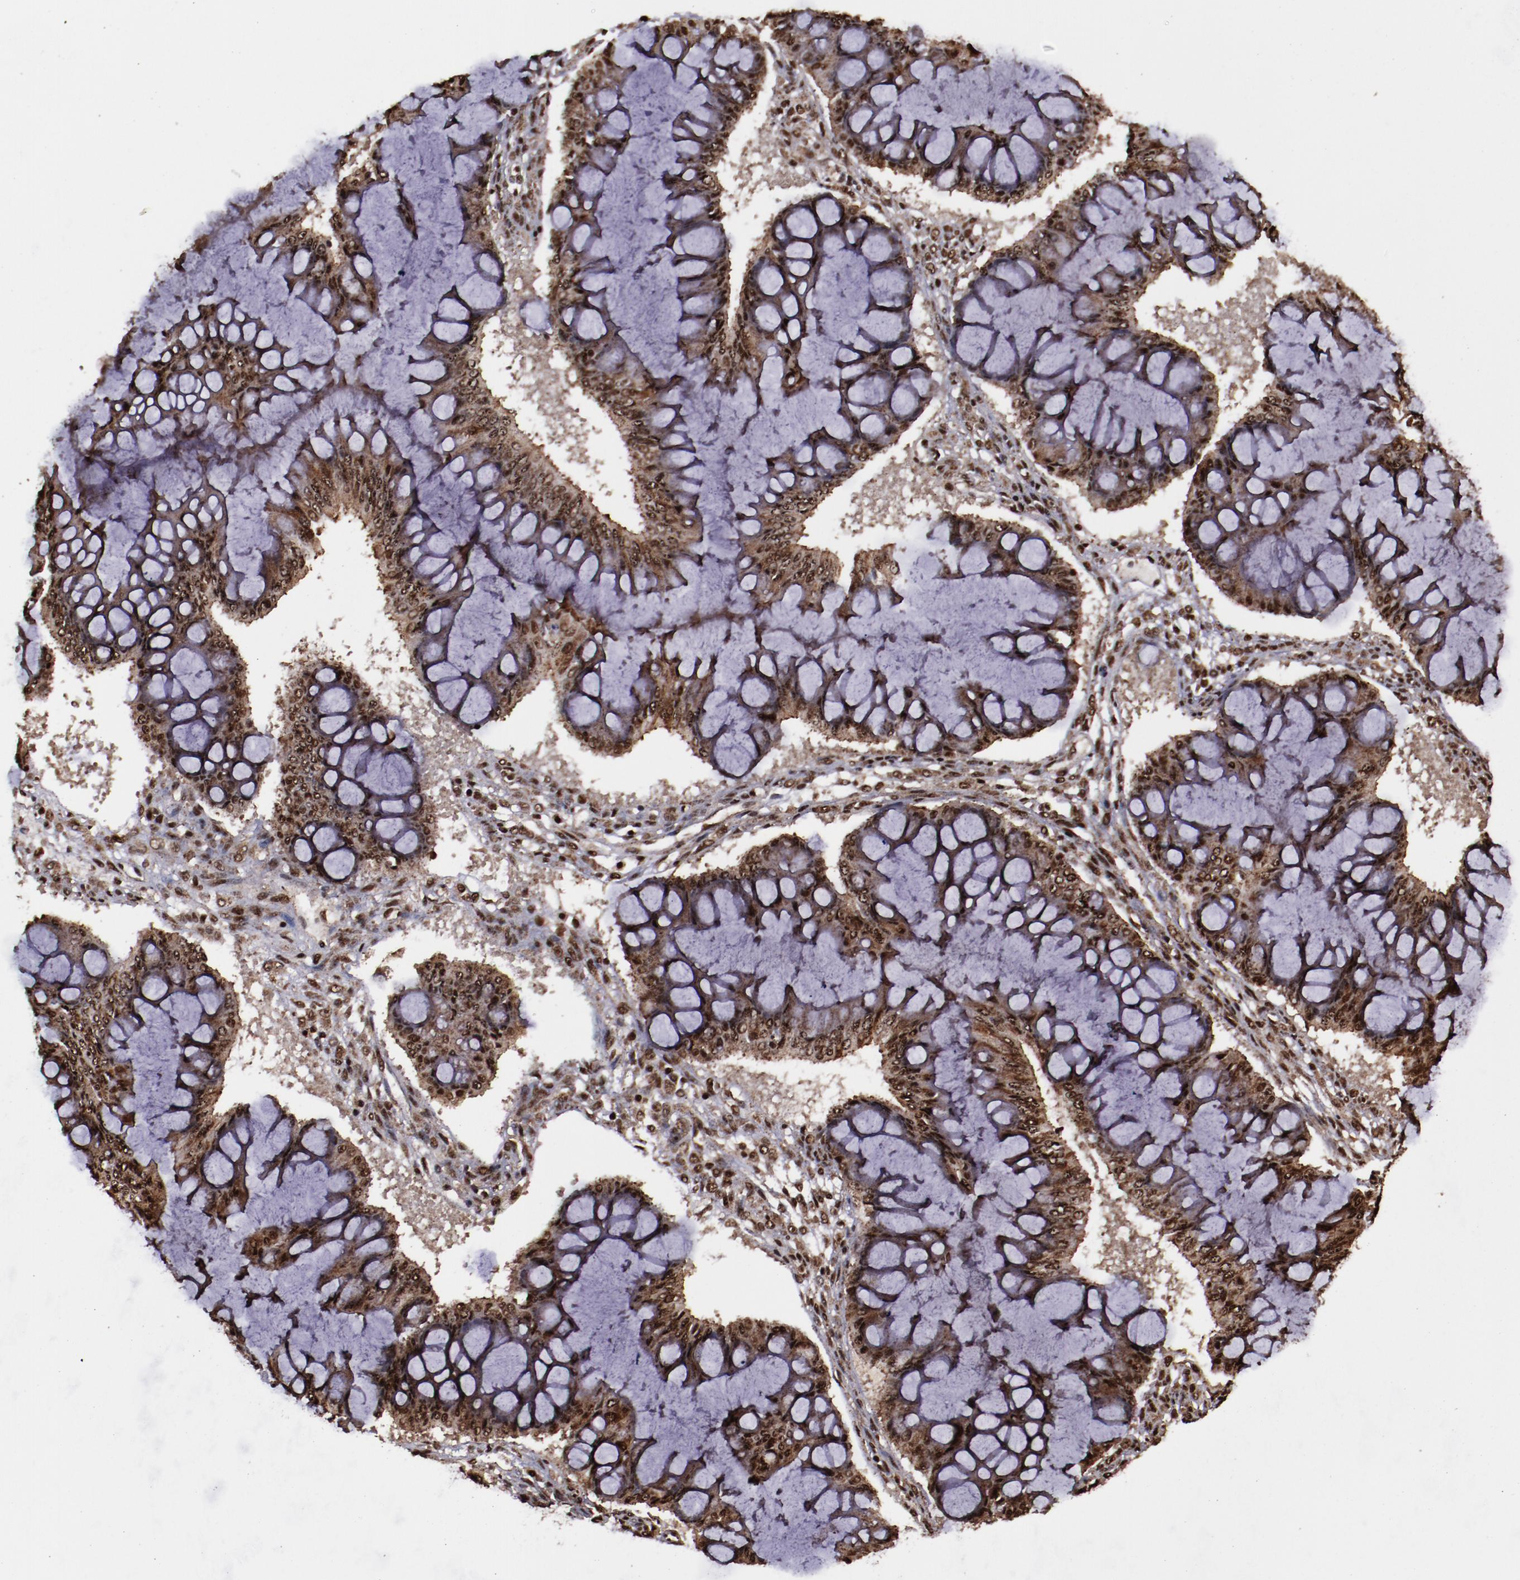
{"staining": {"intensity": "moderate", "quantity": ">75%", "location": "cytoplasmic/membranous,nuclear"}, "tissue": "ovarian cancer", "cell_type": "Tumor cells", "image_type": "cancer", "snomed": [{"axis": "morphology", "description": "Cystadenocarcinoma, mucinous, NOS"}, {"axis": "topography", "description": "Ovary"}], "caption": "A high-resolution histopathology image shows immunohistochemistry (IHC) staining of ovarian cancer, which displays moderate cytoplasmic/membranous and nuclear expression in about >75% of tumor cells.", "gene": "SNW1", "patient": {"sex": "female", "age": 73}}